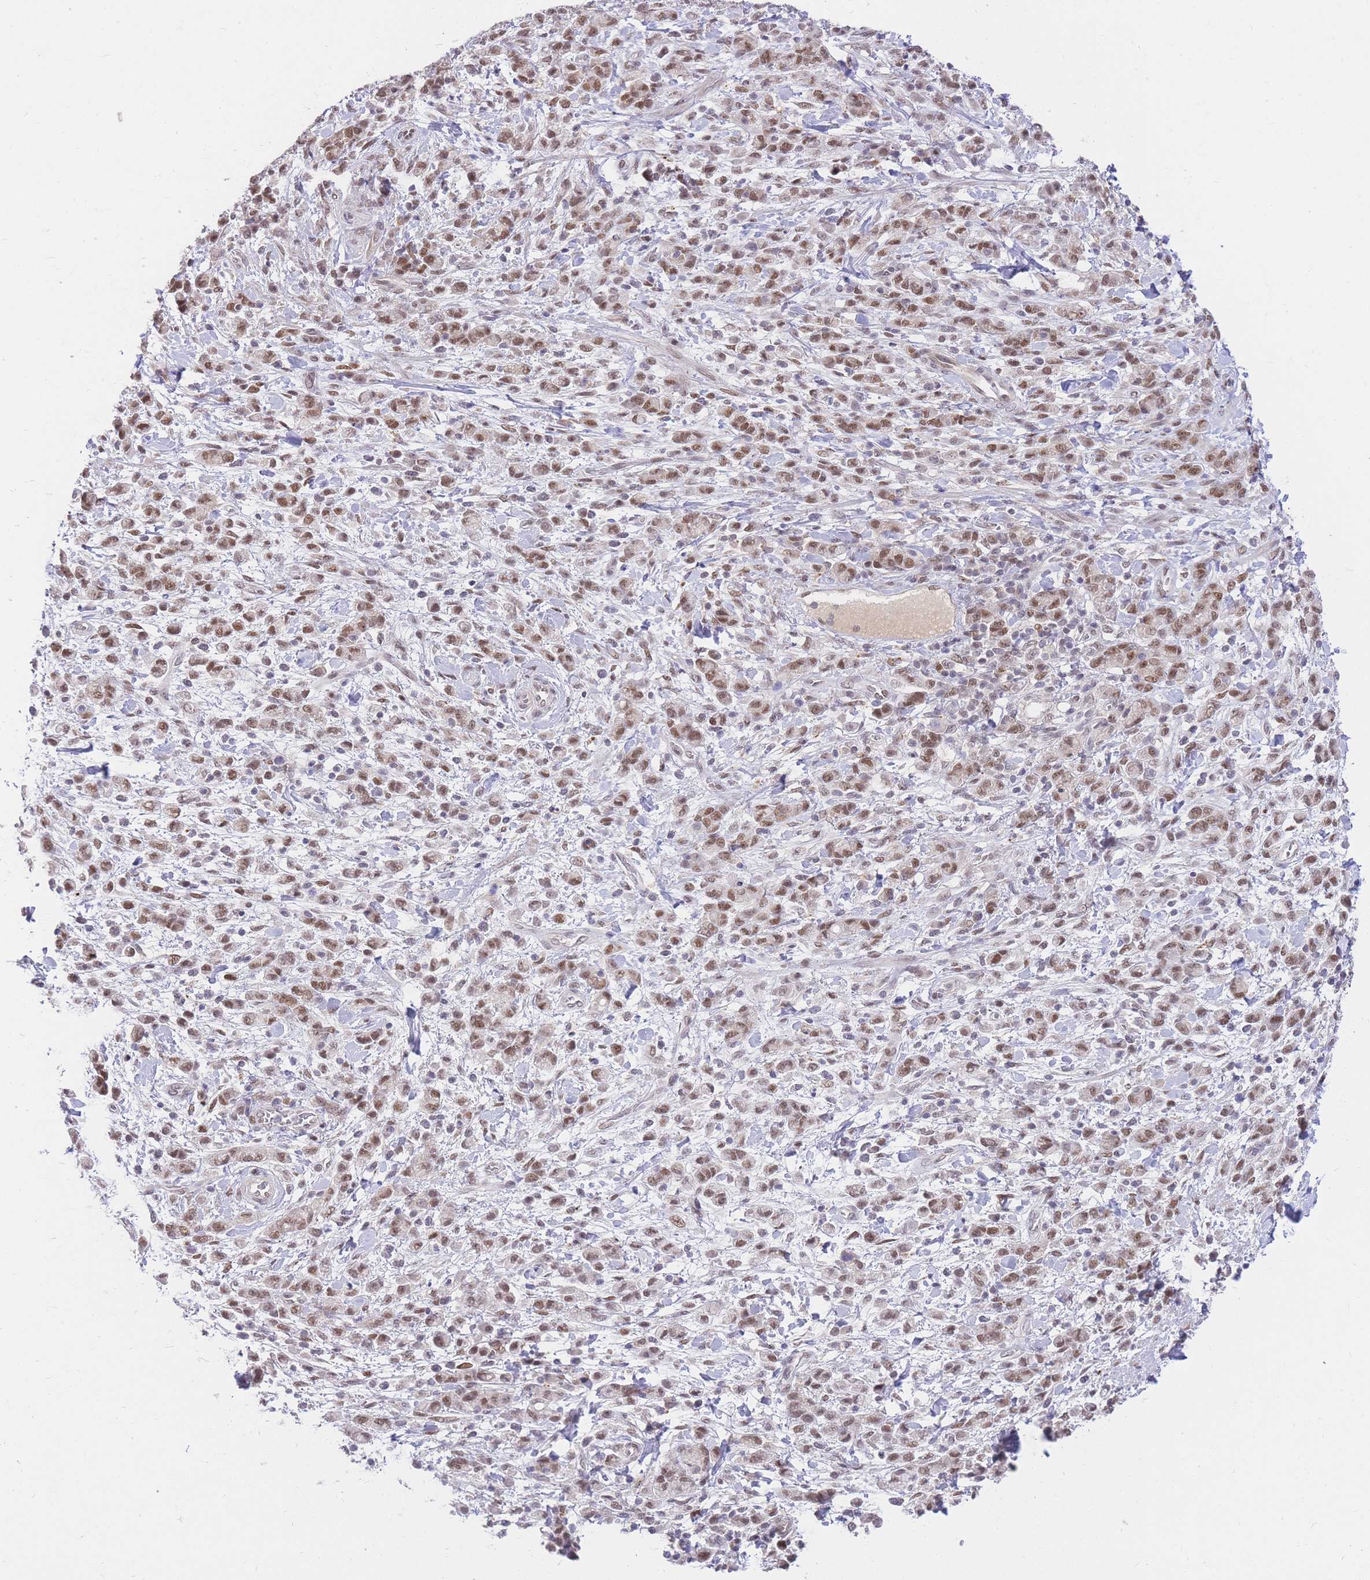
{"staining": {"intensity": "moderate", "quantity": ">75%", "location": "nuclear"}, "tissue": "stomach cancer", "cell_type": "Tumor cells", "image_type": "cancer", "snomed": [{"axis": "morphology", "description": "Adenocarcinoma, NOS"}, {"axis": "topography", "description": "Stomach"}], "caption": "Stomach adenocarcinoma stained for a protein reveals moderate nuclear positivity in tumor cells.", "gene": "UBXN7", "patient": {"sex": "male", "age": 77}}